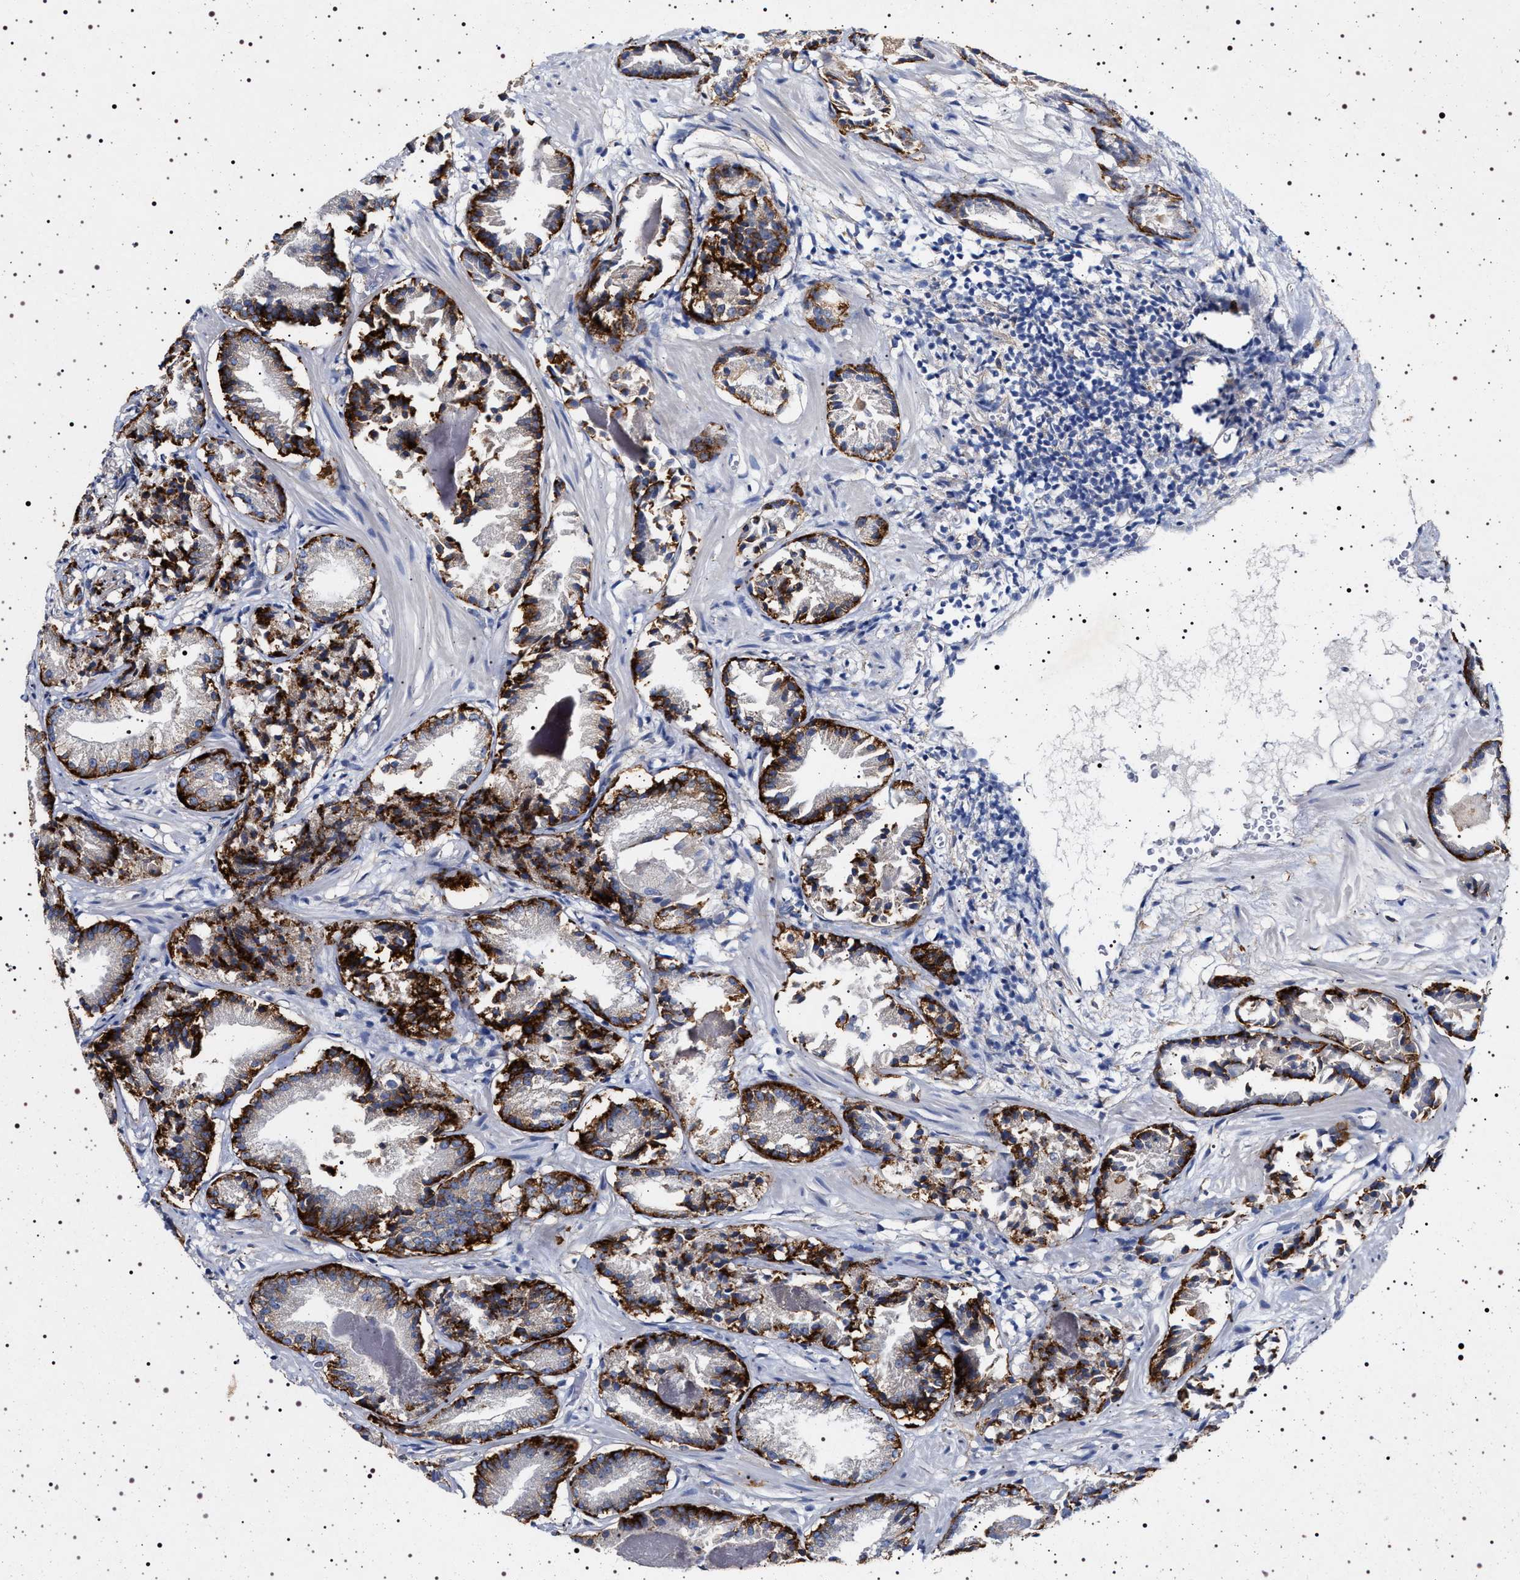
{"staining": {"intensity": "strong", "quantity": ">75%", "location": "cytoplasmic/membranous"}, "tissue": "prostate cancer", "cell_type": "Tumor cells", "image_type": "cancer", "snomed": [{"axis": "morphology", "description": "Adenocarcinoma, Low grade"}, {"axis": "topography", "description": "Prostate"}], "caption": "Protein expression analysis of adenocarcinoma (low-grade) (prostate) exhibits strong cytoplasmic/membranous positivity in approximately >75% of tumor cells. (DAB IHC with brightfield microscopy, high magnification).", "gene": "NAALADL2", "patient": {"sex": "male", "age": 51}}